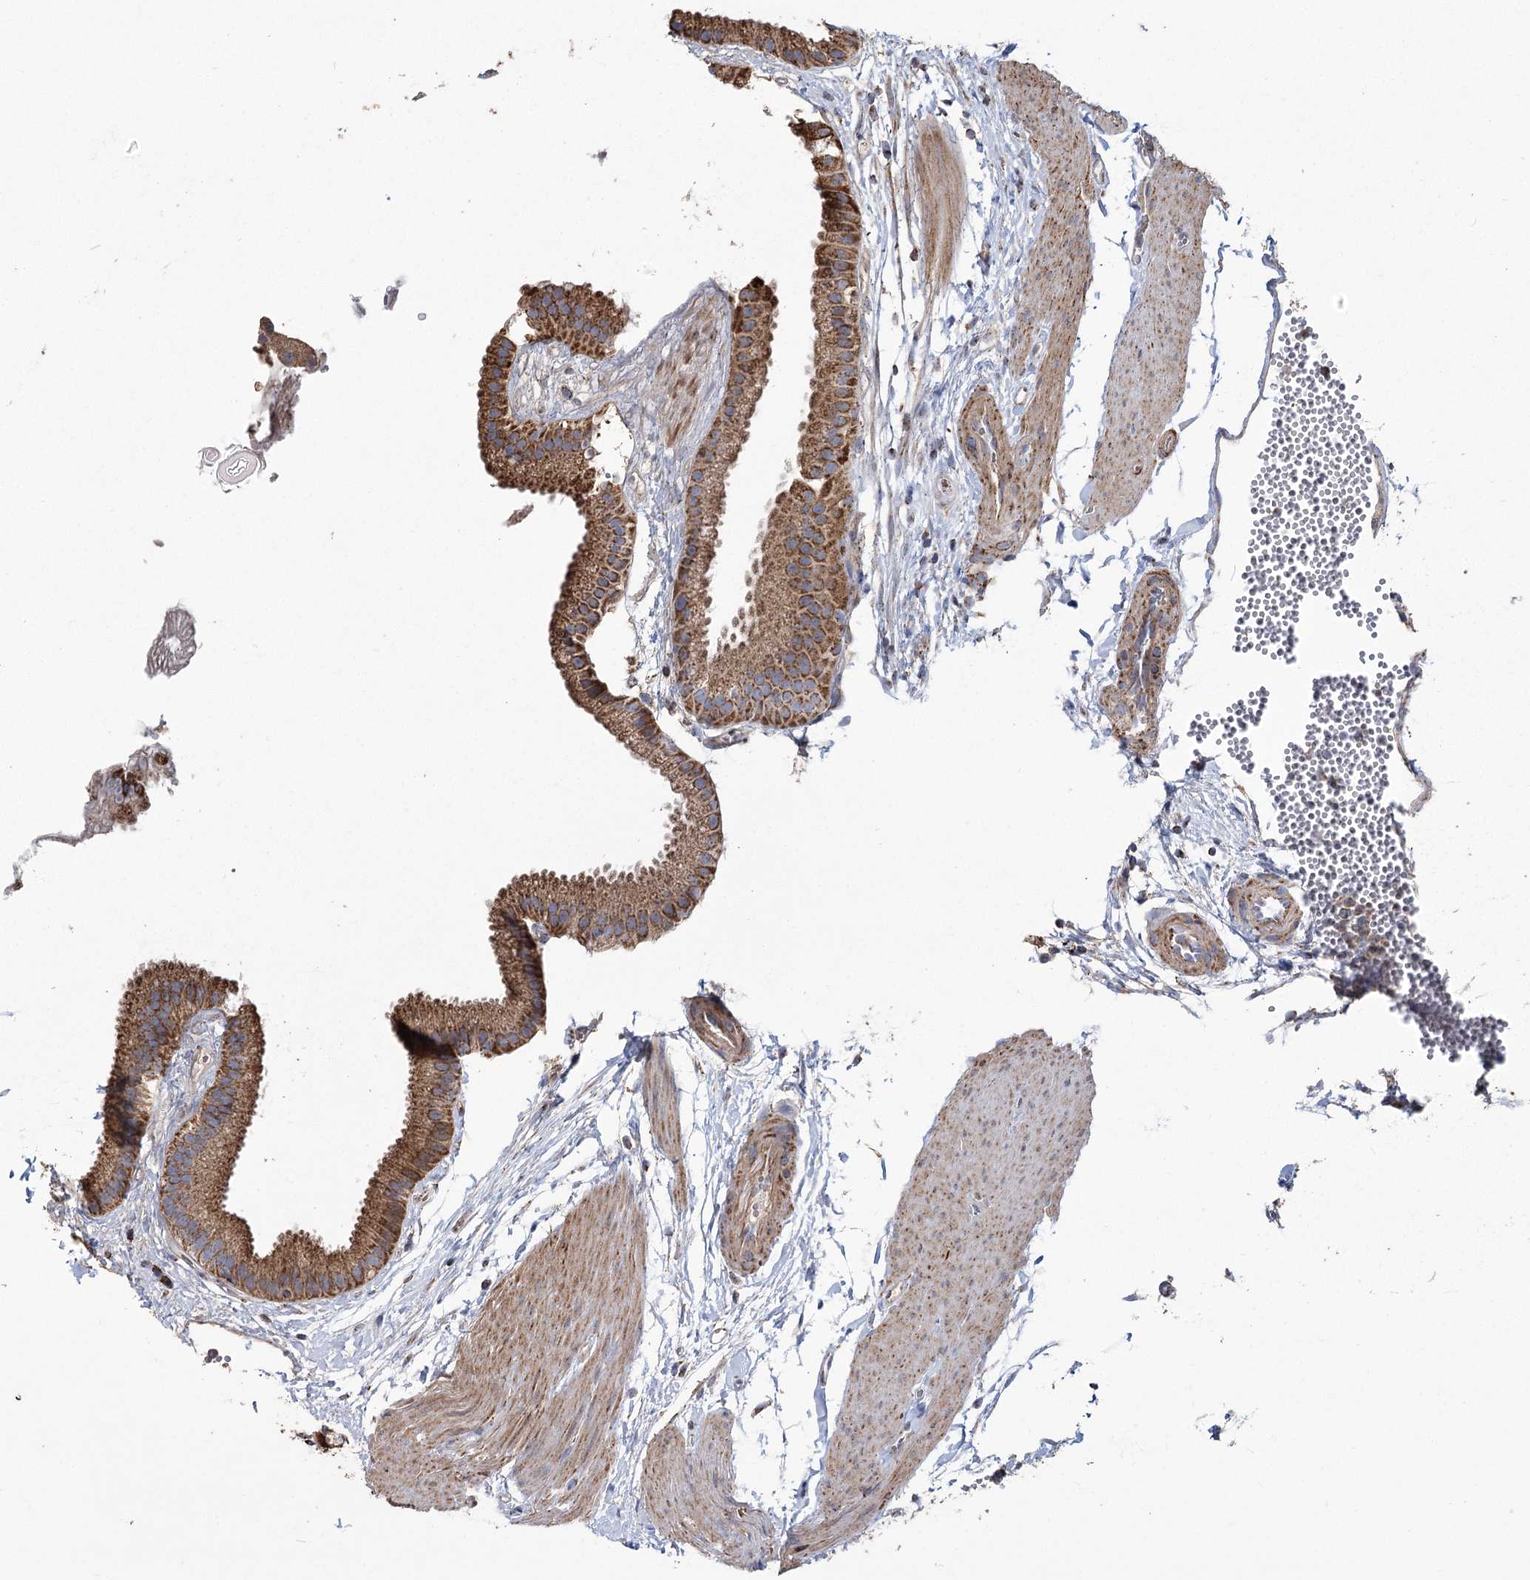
{"staining": {"intensity": "strong", "quantity": ">75%", "location": "cytoplasmic/membranous"}, "tissue": "gallbladder", "cell_type": "Glandular cells", "image_type": "normal", "snomed": [{"axis": "morphology", "description": "Normal tissue, NOS"}, {"axis": "topography", "description": "Gallbladder"}], "caption": "Normal gallbladder demonstrates strong cytoplasmic/membranous staining in approximately >75% of glandular cells.", "gene": "RANBP3L", "patient": {"sex": "female", "age": 64}}